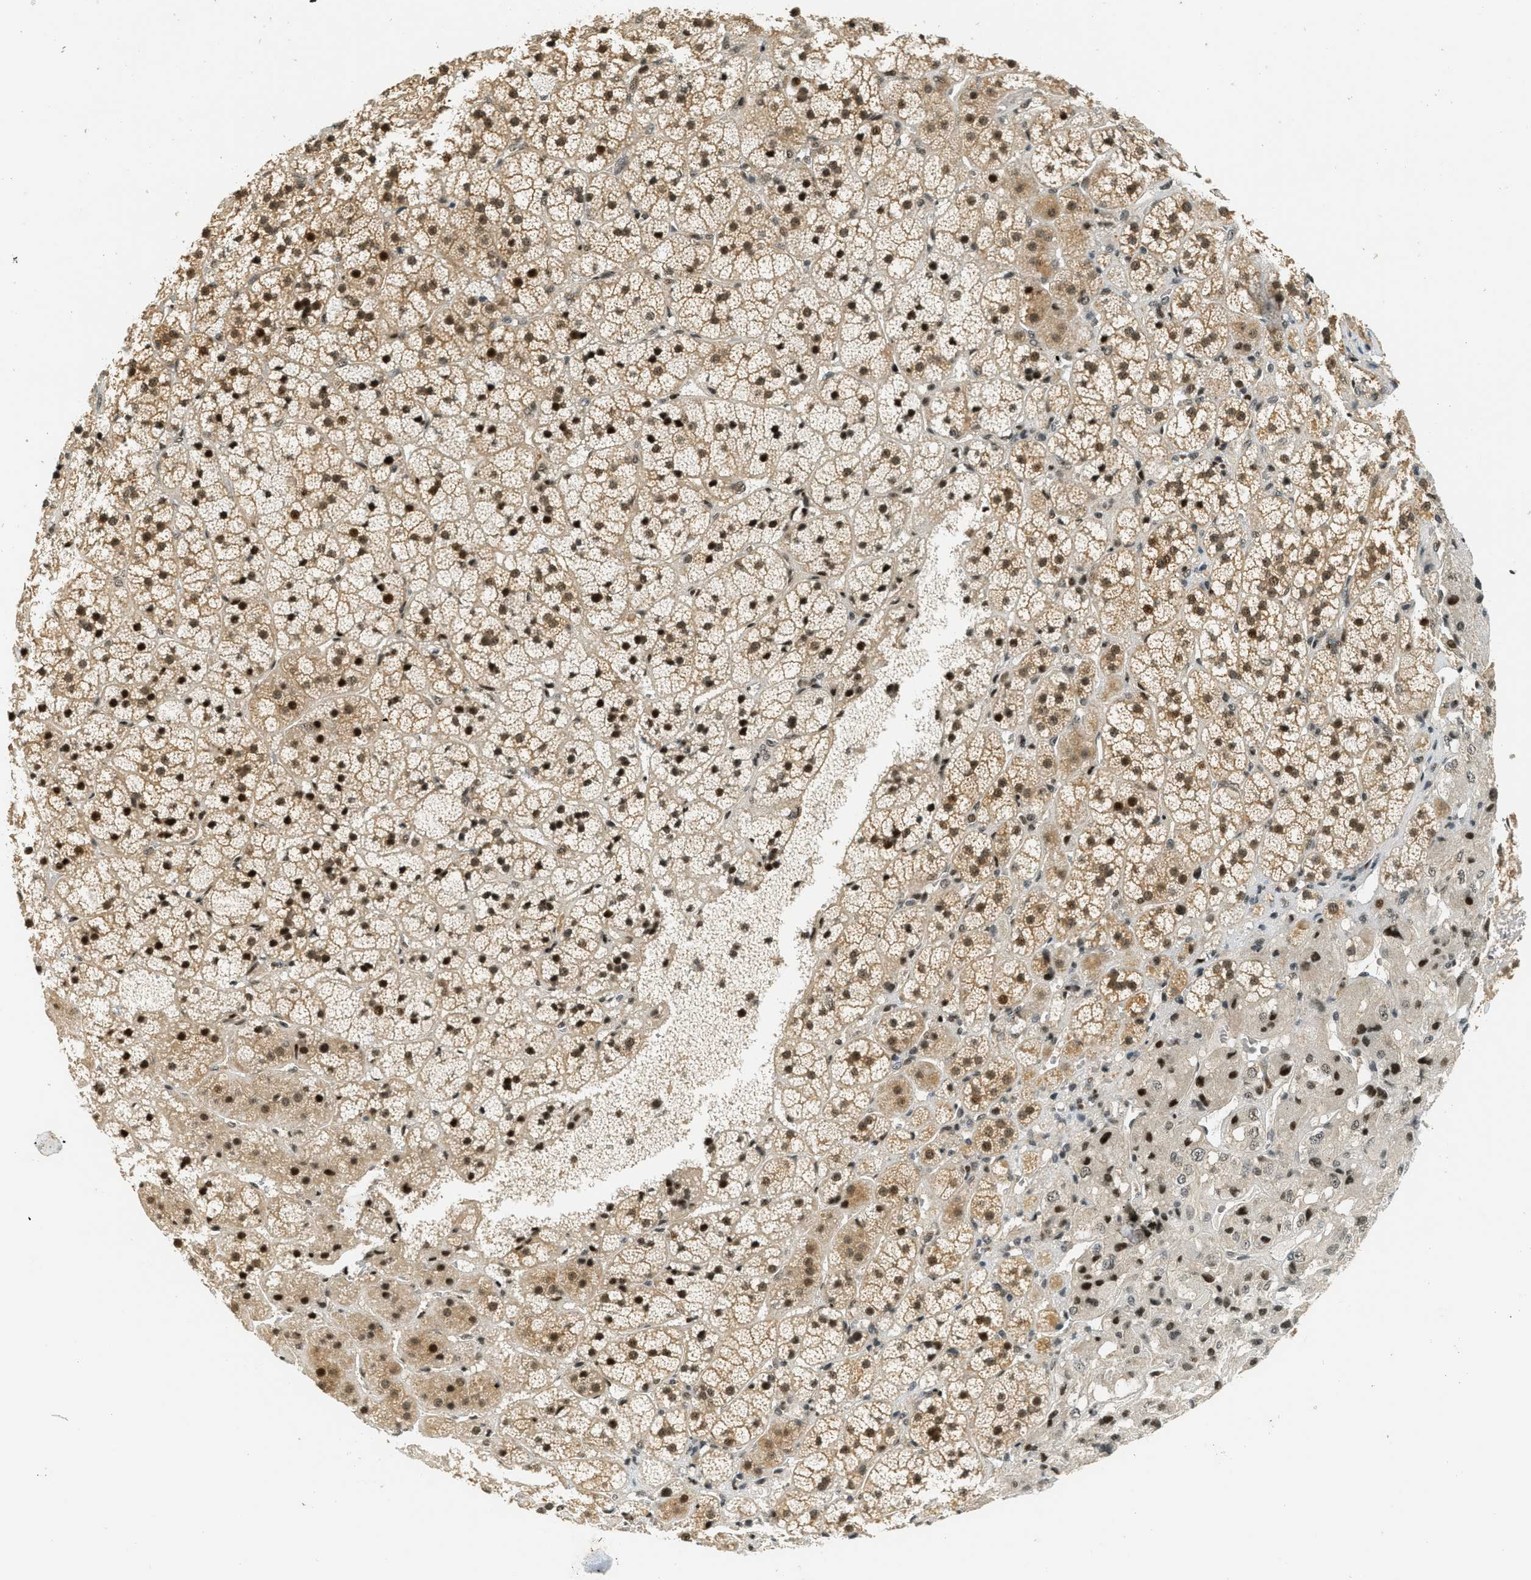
{"staining": {"intensity": "strong", "quantity": ">75%", "location": "cytoplasmic/membranous,nuclear"}, "tissue": "adrenal gland", "cell_type": "Glandular cells", "image_type": "normal", "snomed": [{"axis": "morphology", "description": "Normal tissue, NOS"}, {"axis": "topography", "description": "Adrenal gland"}], "caption": "Human adrenal gland stained for a protein (brown) shows strong cytoplasmic/membranous,nuclear positive staining in approximately >75% of glandular cells.", "gene": "FOXM1", "patient": {"sex": "female", "age": 44}}